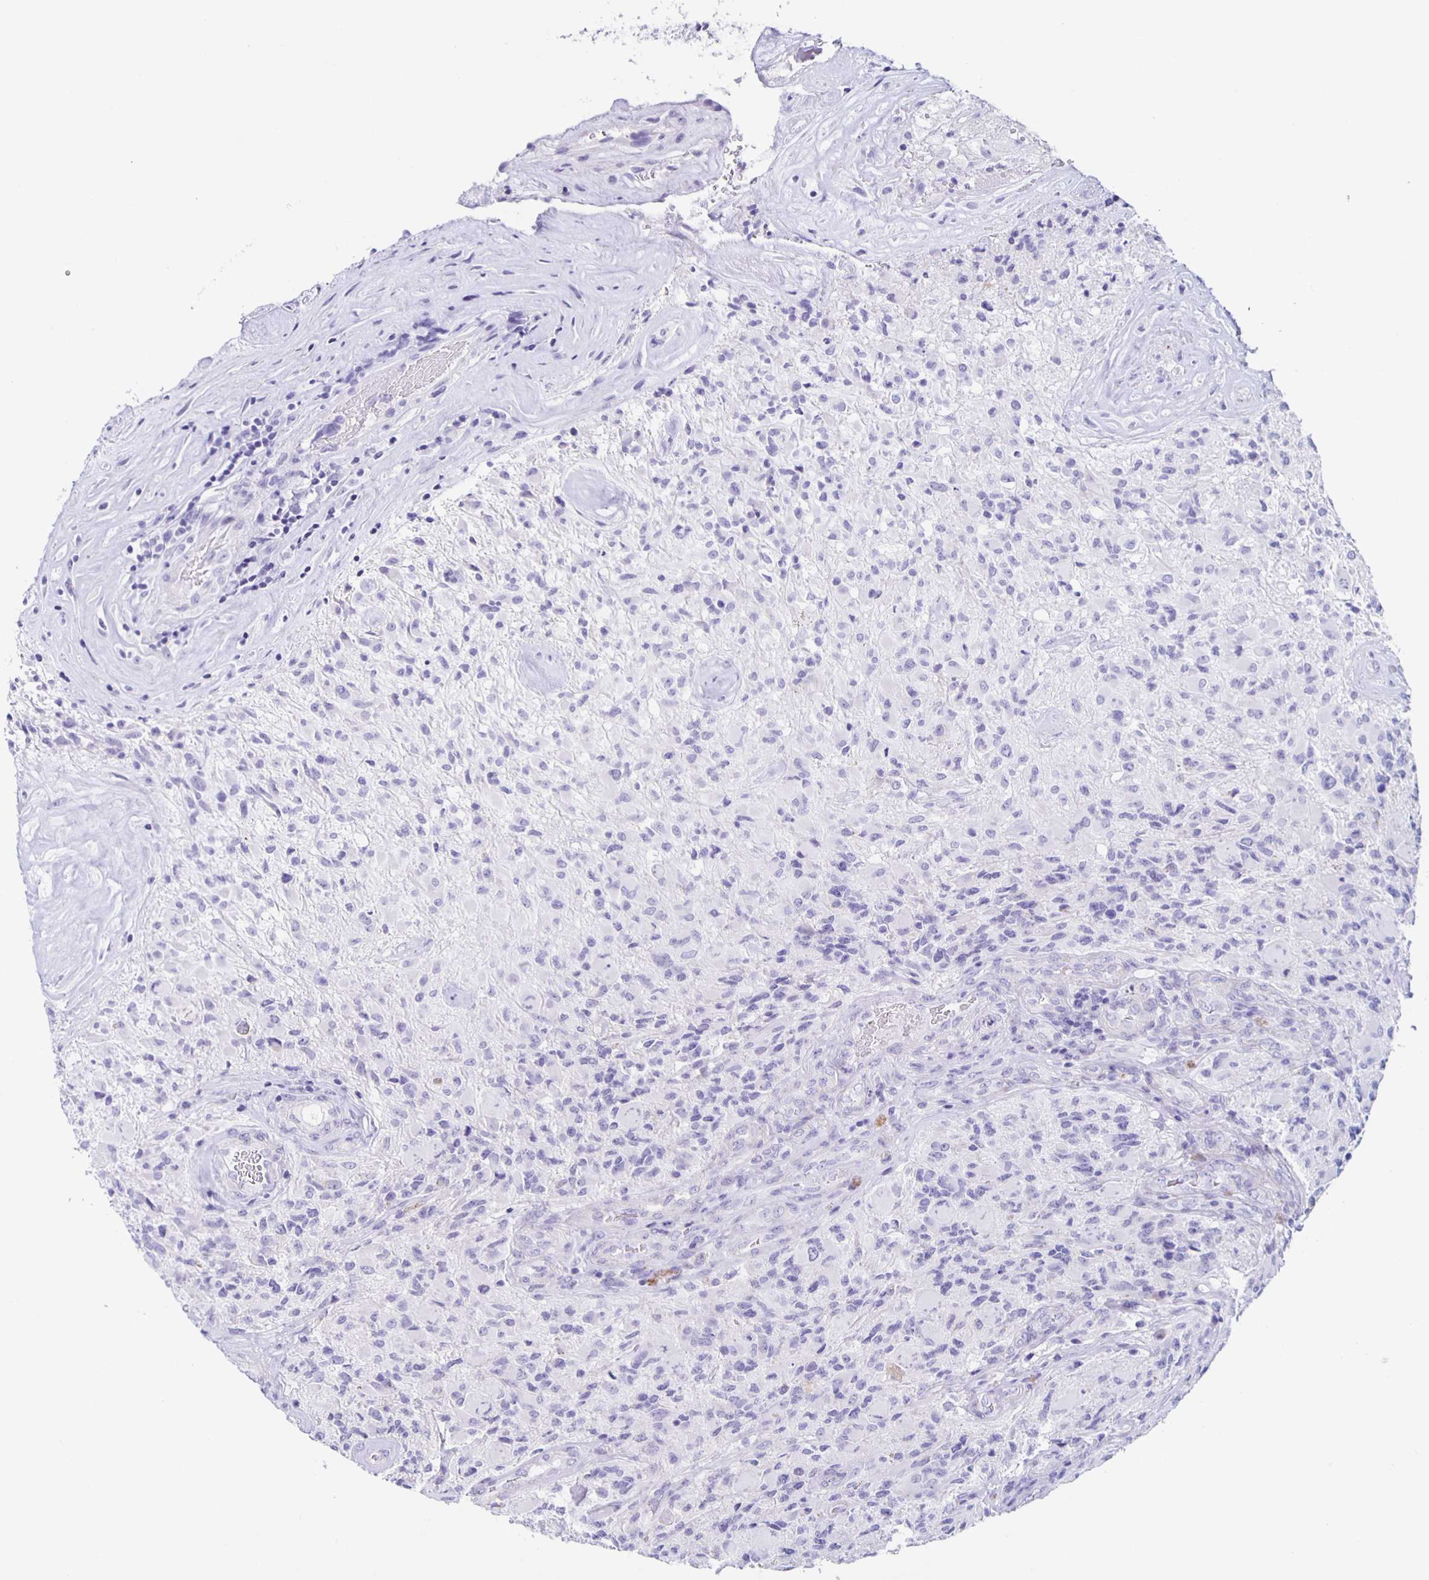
{"staining": {"intensity": "negative", "quantity": "none", "location": "none"}, "tissue": "glioma", "cell_type": "Tumor cells", "image_type": "cancer", "snomed": [{"axis": "morphology", "description": "Glioma, malignant, High grade"}, {"axis": "topography", "description": "Brain"}], "caption": "Immunohistochemistry image of human malignant glioma (high-grade) stained for a protein (brown), which reveals no expression in tumor cells.", "gene": "AQP6", "patient": {"sex": "female", "age": 65}}